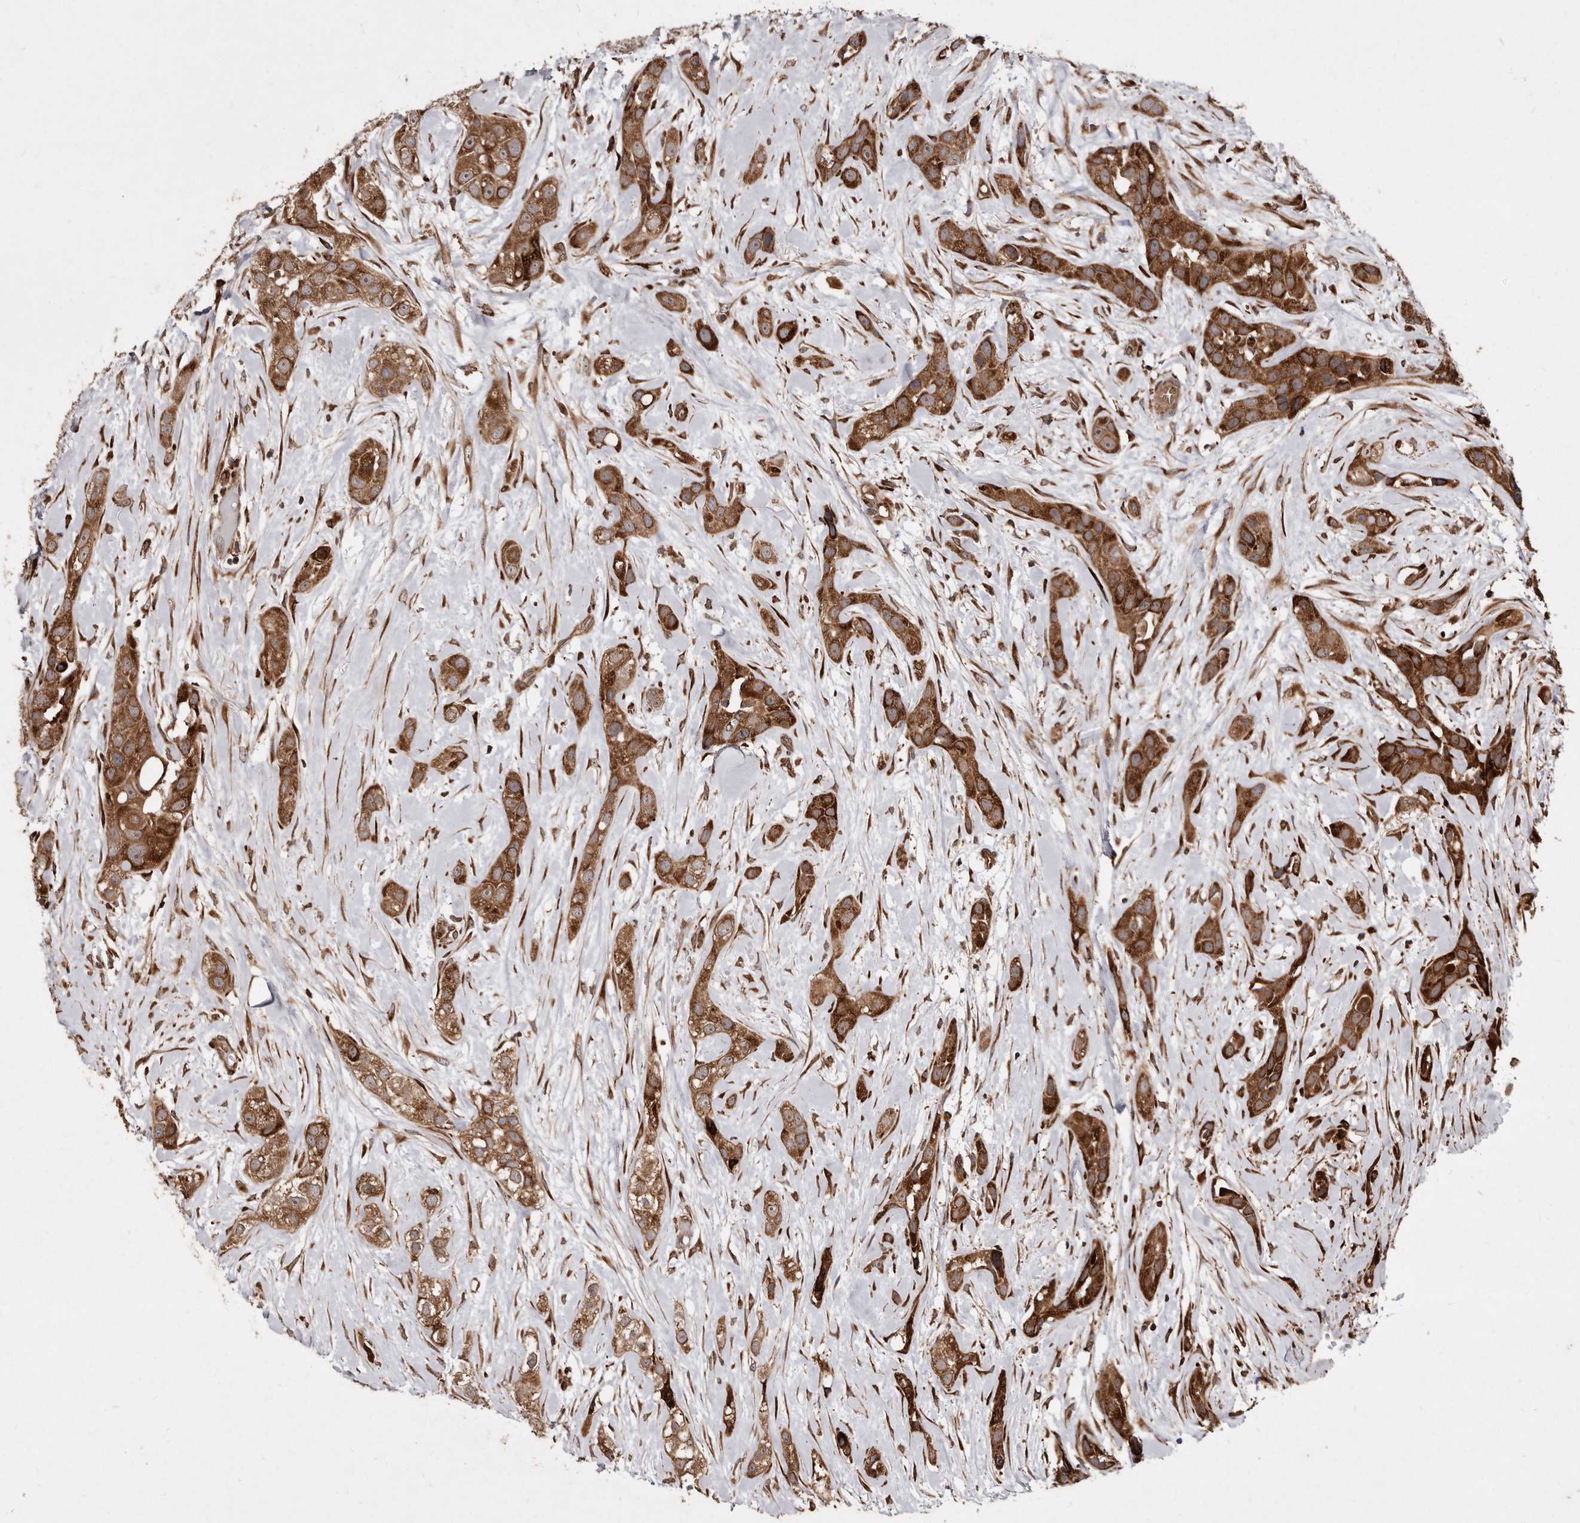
{"staining": {"intensity": "strong", "quantity": ">75%", "location": "cytoplasmic/membranous"}, "tissue": "head and neck cancer", "cell_type": "Tumor cells", "image_type": "cancer", "snomed": [{"axis": "morphology", "description": "Normal tissue, NOS"}, {"axis": "morphology", "description": "Squamous cell carcinoma, NOS"}, {"axis": "topography", "description": "Skeletal muscle"}, {"axis": "topography", "description": "Head-Neck"}], "caption": "An immunohistochemistry (IHC) image of neoplastic tissue is shown. Protein staining in brown highlights strong cytoplasmic/membranous positivity in head and neck cancer within tumor cells.", "gene": "FLAD1", "patient": {"sex": "male", "age": 51}}